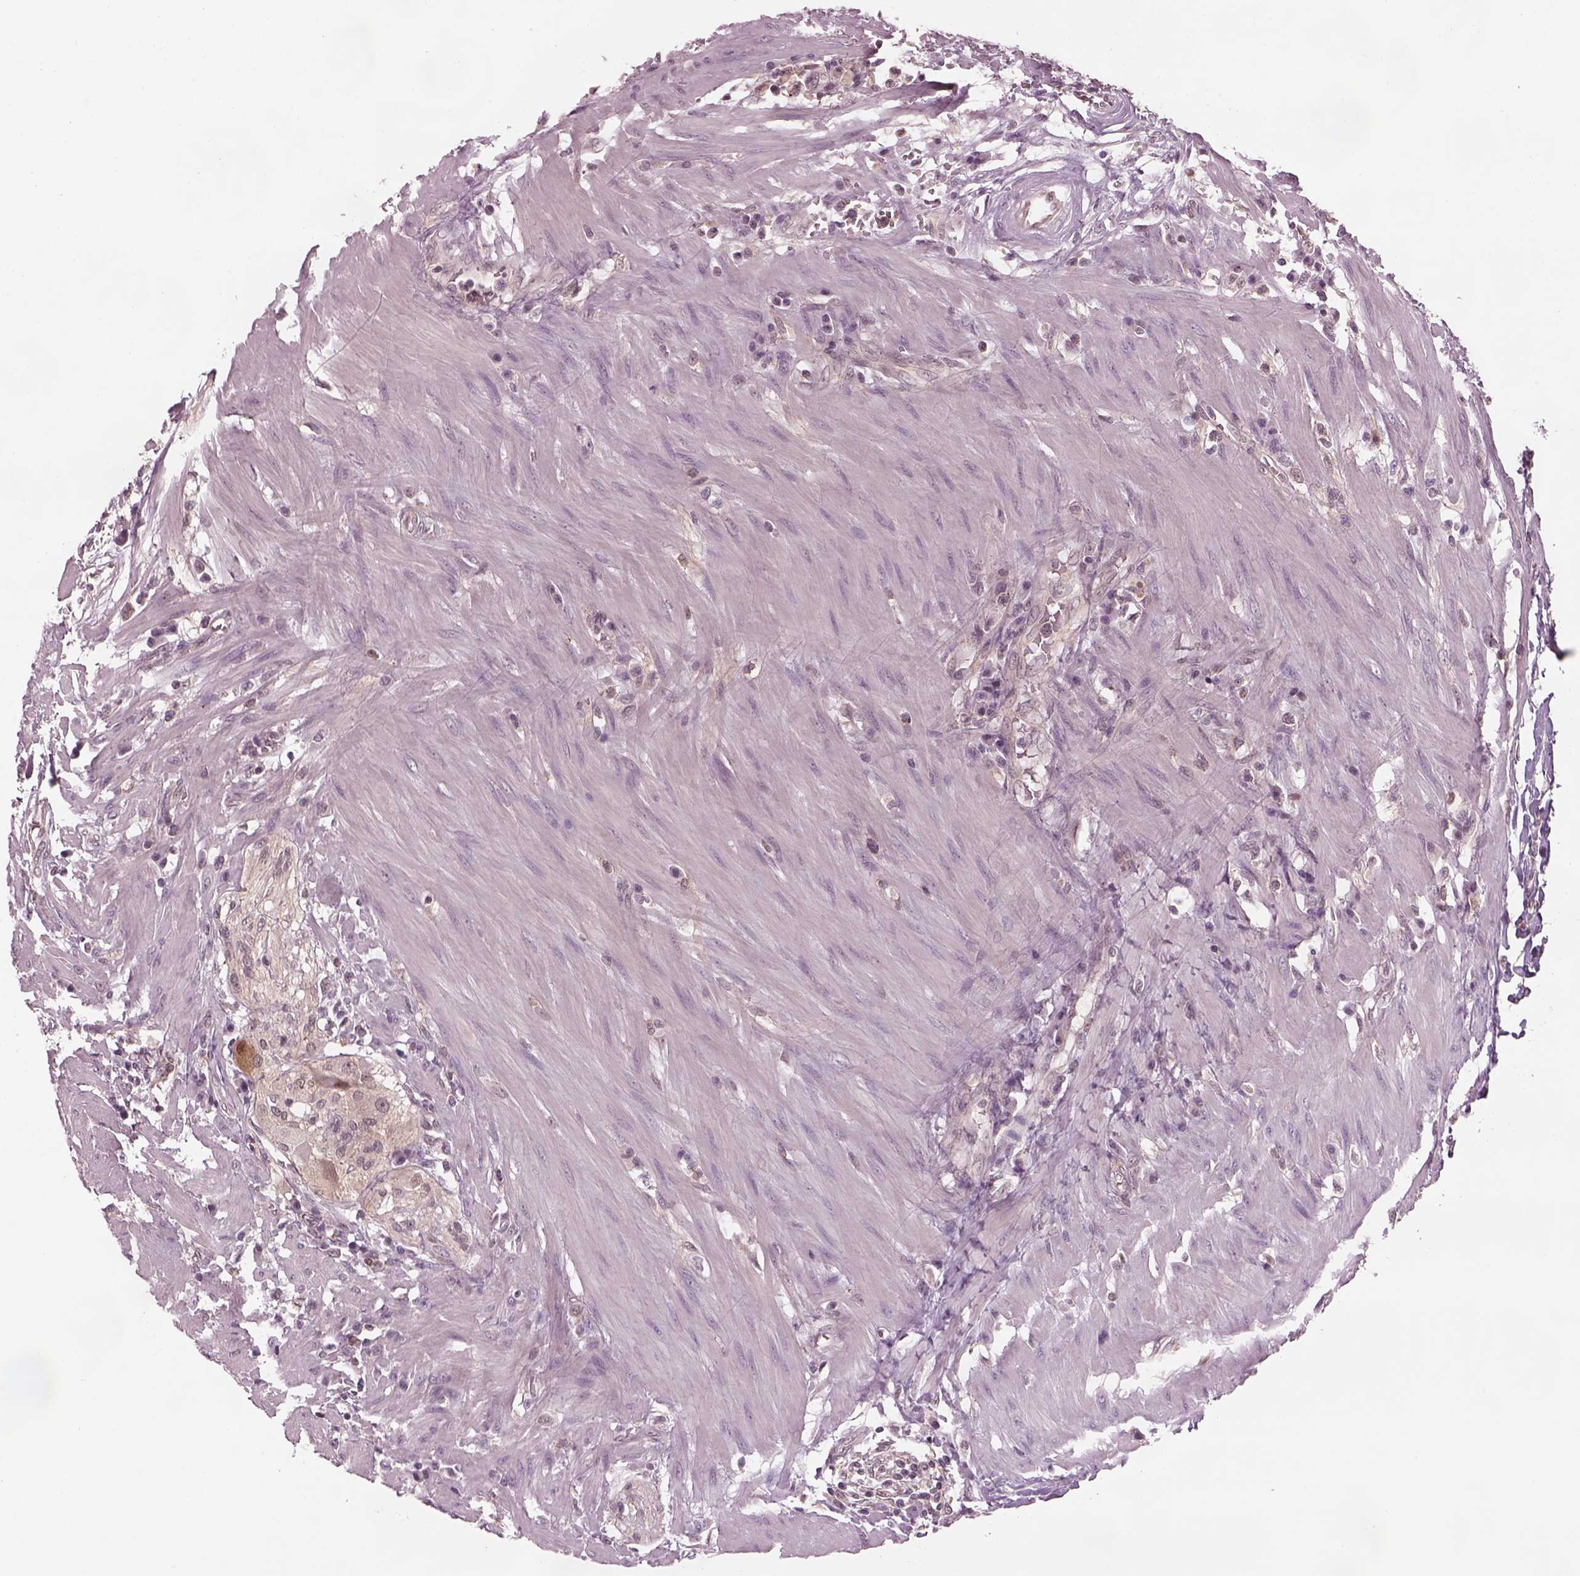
{"staining": {"intensity": "weak", "quantity": "25%-75%", "location": "cytoplasmic/membranous"}, "tissue": "colorectal cancer", "cell_type": "Tumor cells", "image_type": "cancer", "snomed": [{"axis": "morphology", "description": "Adenocarcinoma, NOS"}, {"axis": "topography", "description": "Colon"}], "caption": "DAB (3,3'-diaminobenzidine) immunohistochemical staining of colorectal adenocarcinoma shows weak cytoplasmic/membranous protein positivity in about 25%-75% of tumor cells. The protein of interest is shown in brown color, while the nuclei are stained blue.", "gene": "SRI", "patient": {"sex": "male", "age": 57}}